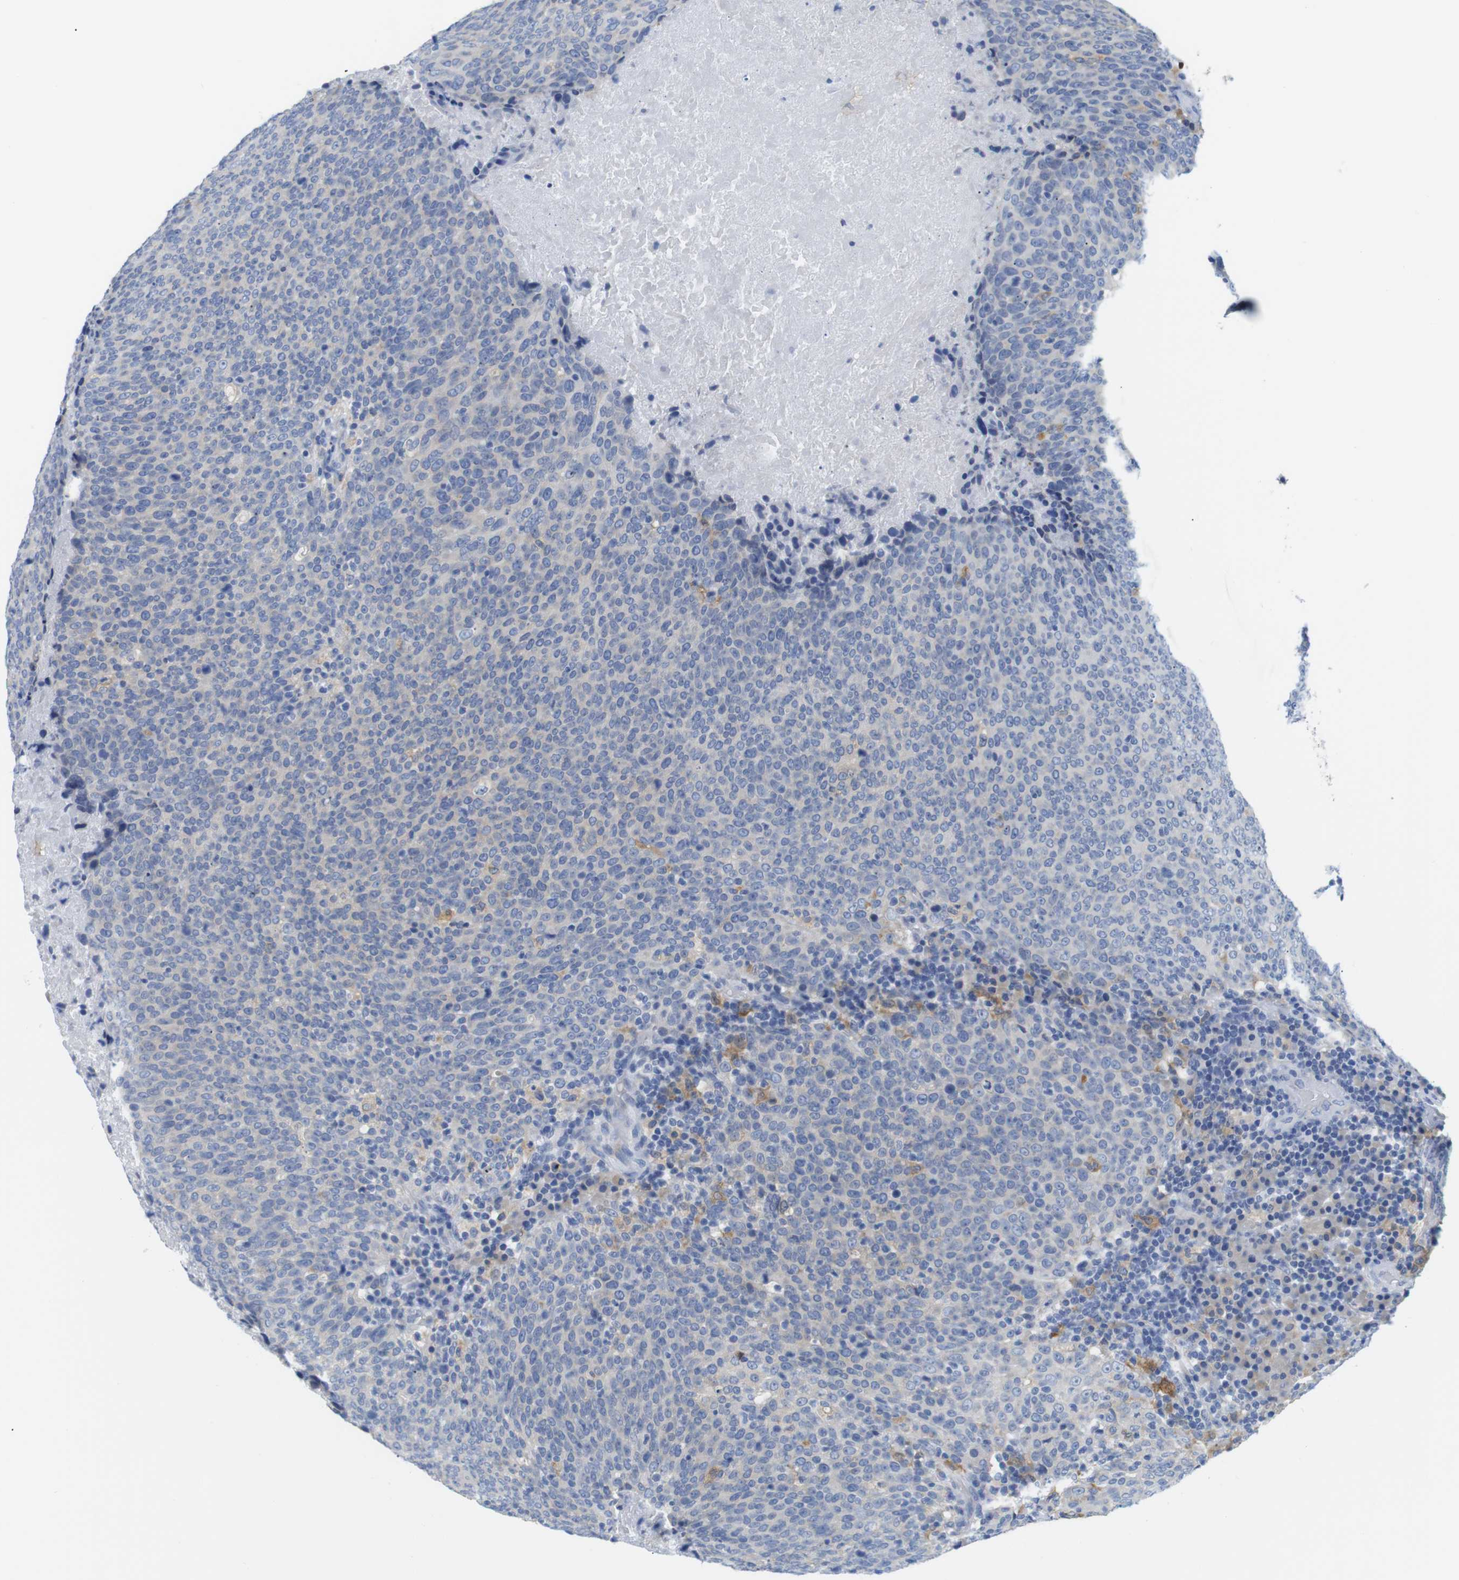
{"staining": {"intensity": "negative", "quantity": "none", "location": "none"}, "tissue": "head and neck cancer", "cell_type": "Tumor cells", "image_type": "cancer", "snomed": [{"axis": "morphology", "description": "Squamous cell carcinoma, NOS"}, {"axis": "morphology", "description": "Squamous cell carcinoma, metastatic, NOS"}, {"axis": "topography", "description": "Lymph node"}, {"axis": "topography", "description": "Head-Neck"}], "caption": "Immunohistochemical staining of head and neck cancer shows no significant positivity in tumor cells. (DAB immunohistochemistry (IHC) with hematoxylin counter stain).", "gene": "NEBL", "patient": {"sex": "male", "age": 62}}